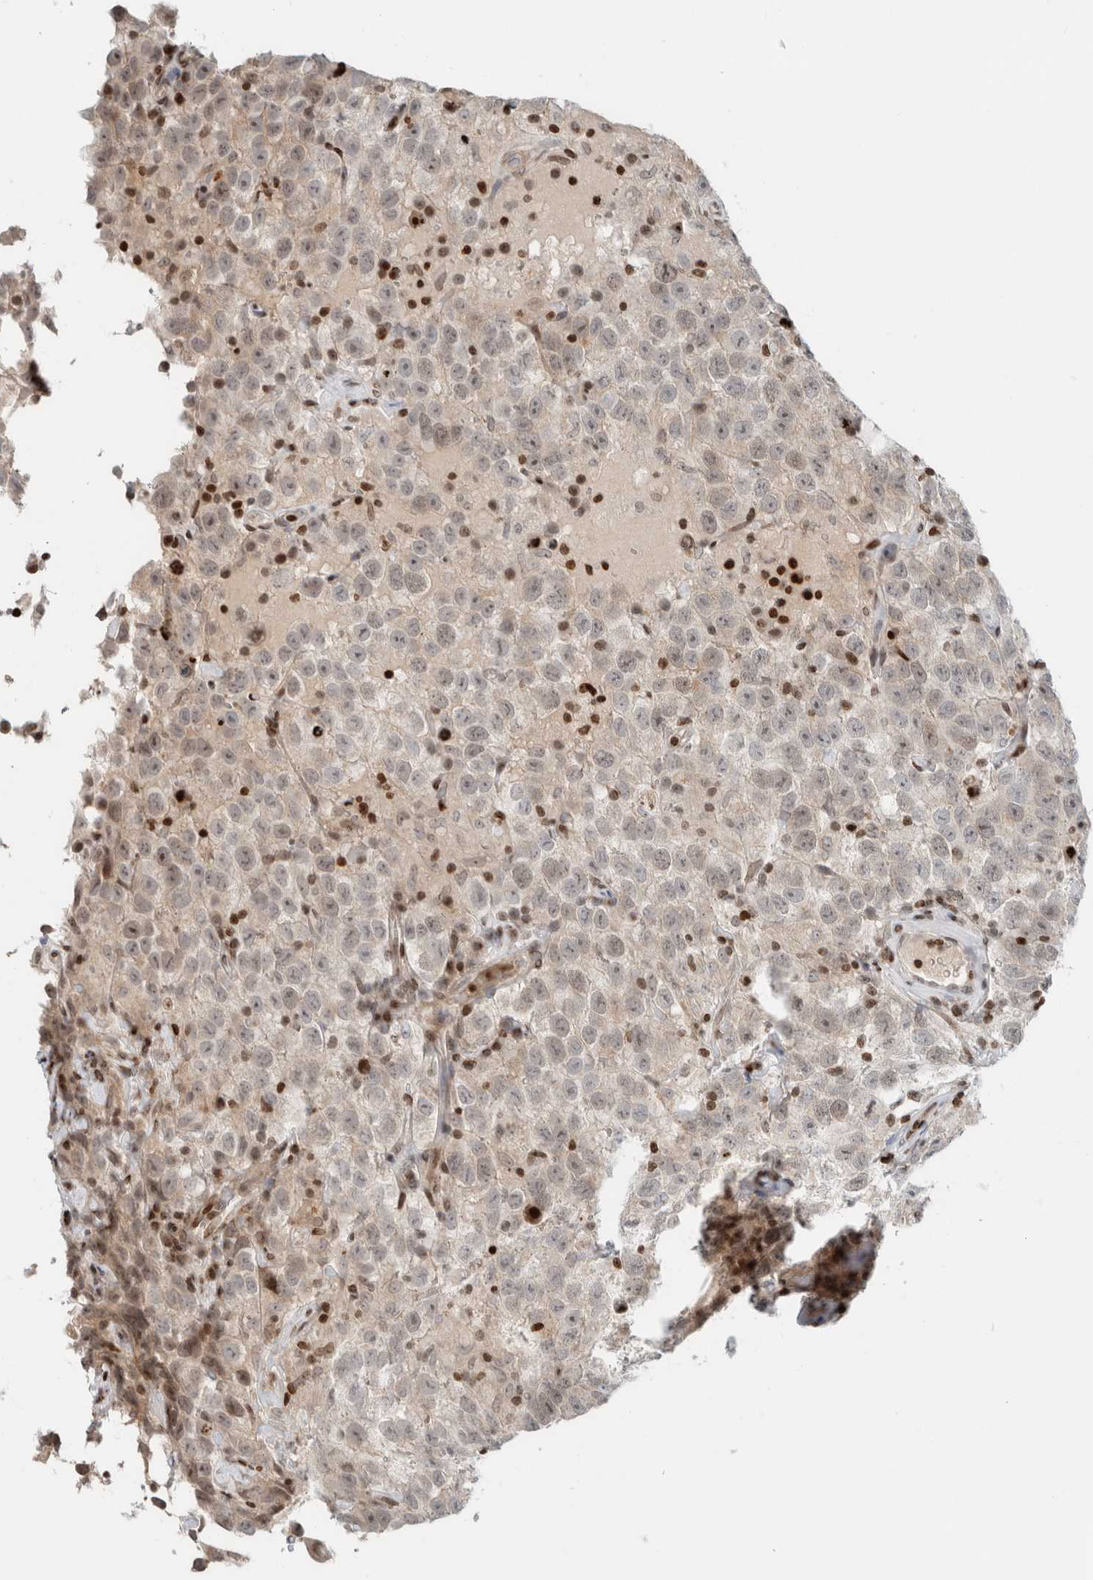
{"staining": {"intensity": "weak", "quantity": "<25%", "location": "nuclear"}, "tissue": "testis cancer", "cell_type": "Tumor cells", "image_type": "cancer", "snomed": [{"axis": "morphology", "description": "Seminoma, NOS"}, {"axis": "topography", "description": "Testis"}], "caption": "High power microscopy photomicrograph of an IHC photomicrograph of testis cancer (seminoma), revealing no significant staining in tumor cells.", "gene": "GINS4", "patient": {"sex": "male", "age": 41}}